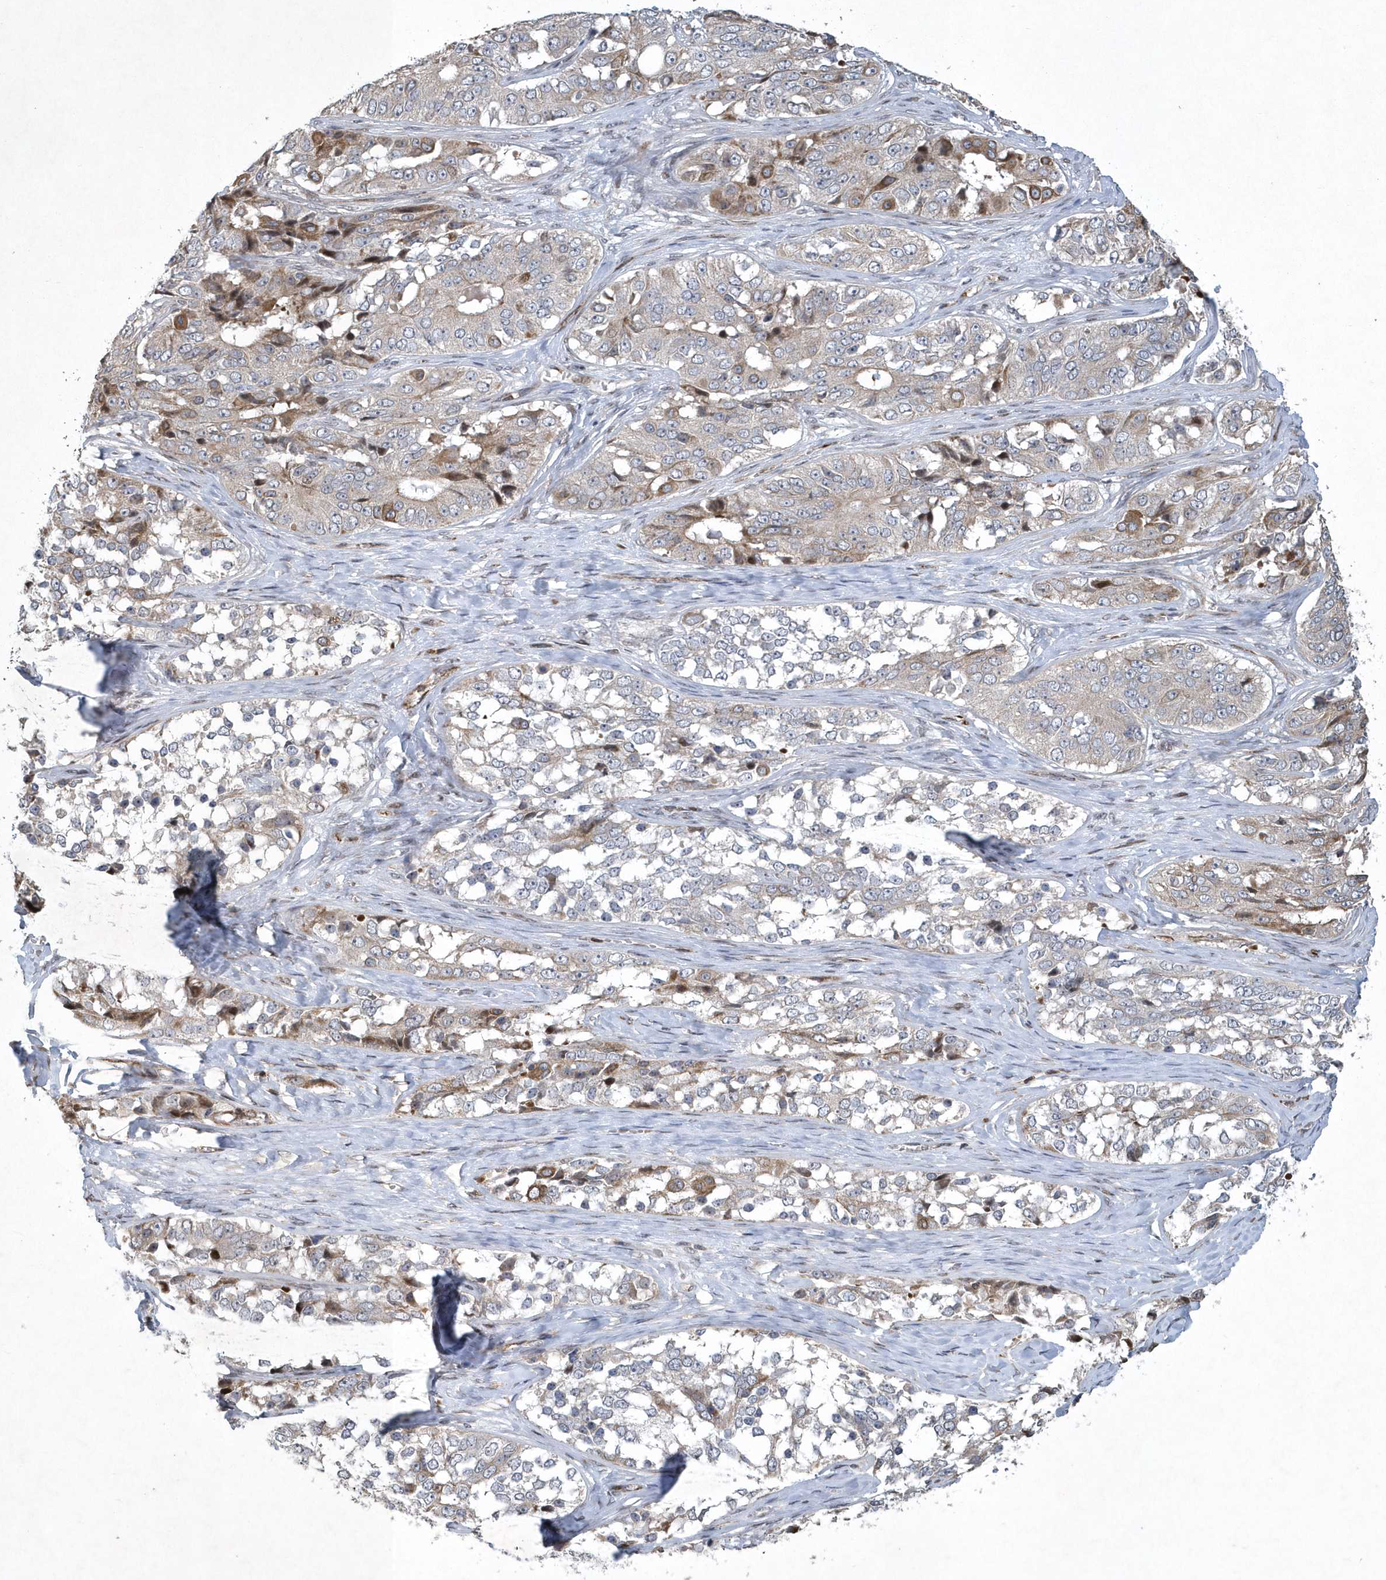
{"staining": {"intensity": "moderate", "quantity": "<25%", "location": "cytoplasmic/membranous"}, "tissue": "ovarian cancer", "cell_type": "Tumor cells", "image_type": "cancer", "snomed": [{"axis": "morphology", "description": "Carcinoma, endometroid"}, {"axis": "topography", "description": "Ovary"}], "caption": "Endometroid carcinoma (ovarian) stained with immunohistochemistry (IHC) displays moderate cytoplasmic/membranous staining in approximately <25% of tumor cells.", "gene": "N4BP2", "patient": {"sex": "female", "age": 51}}